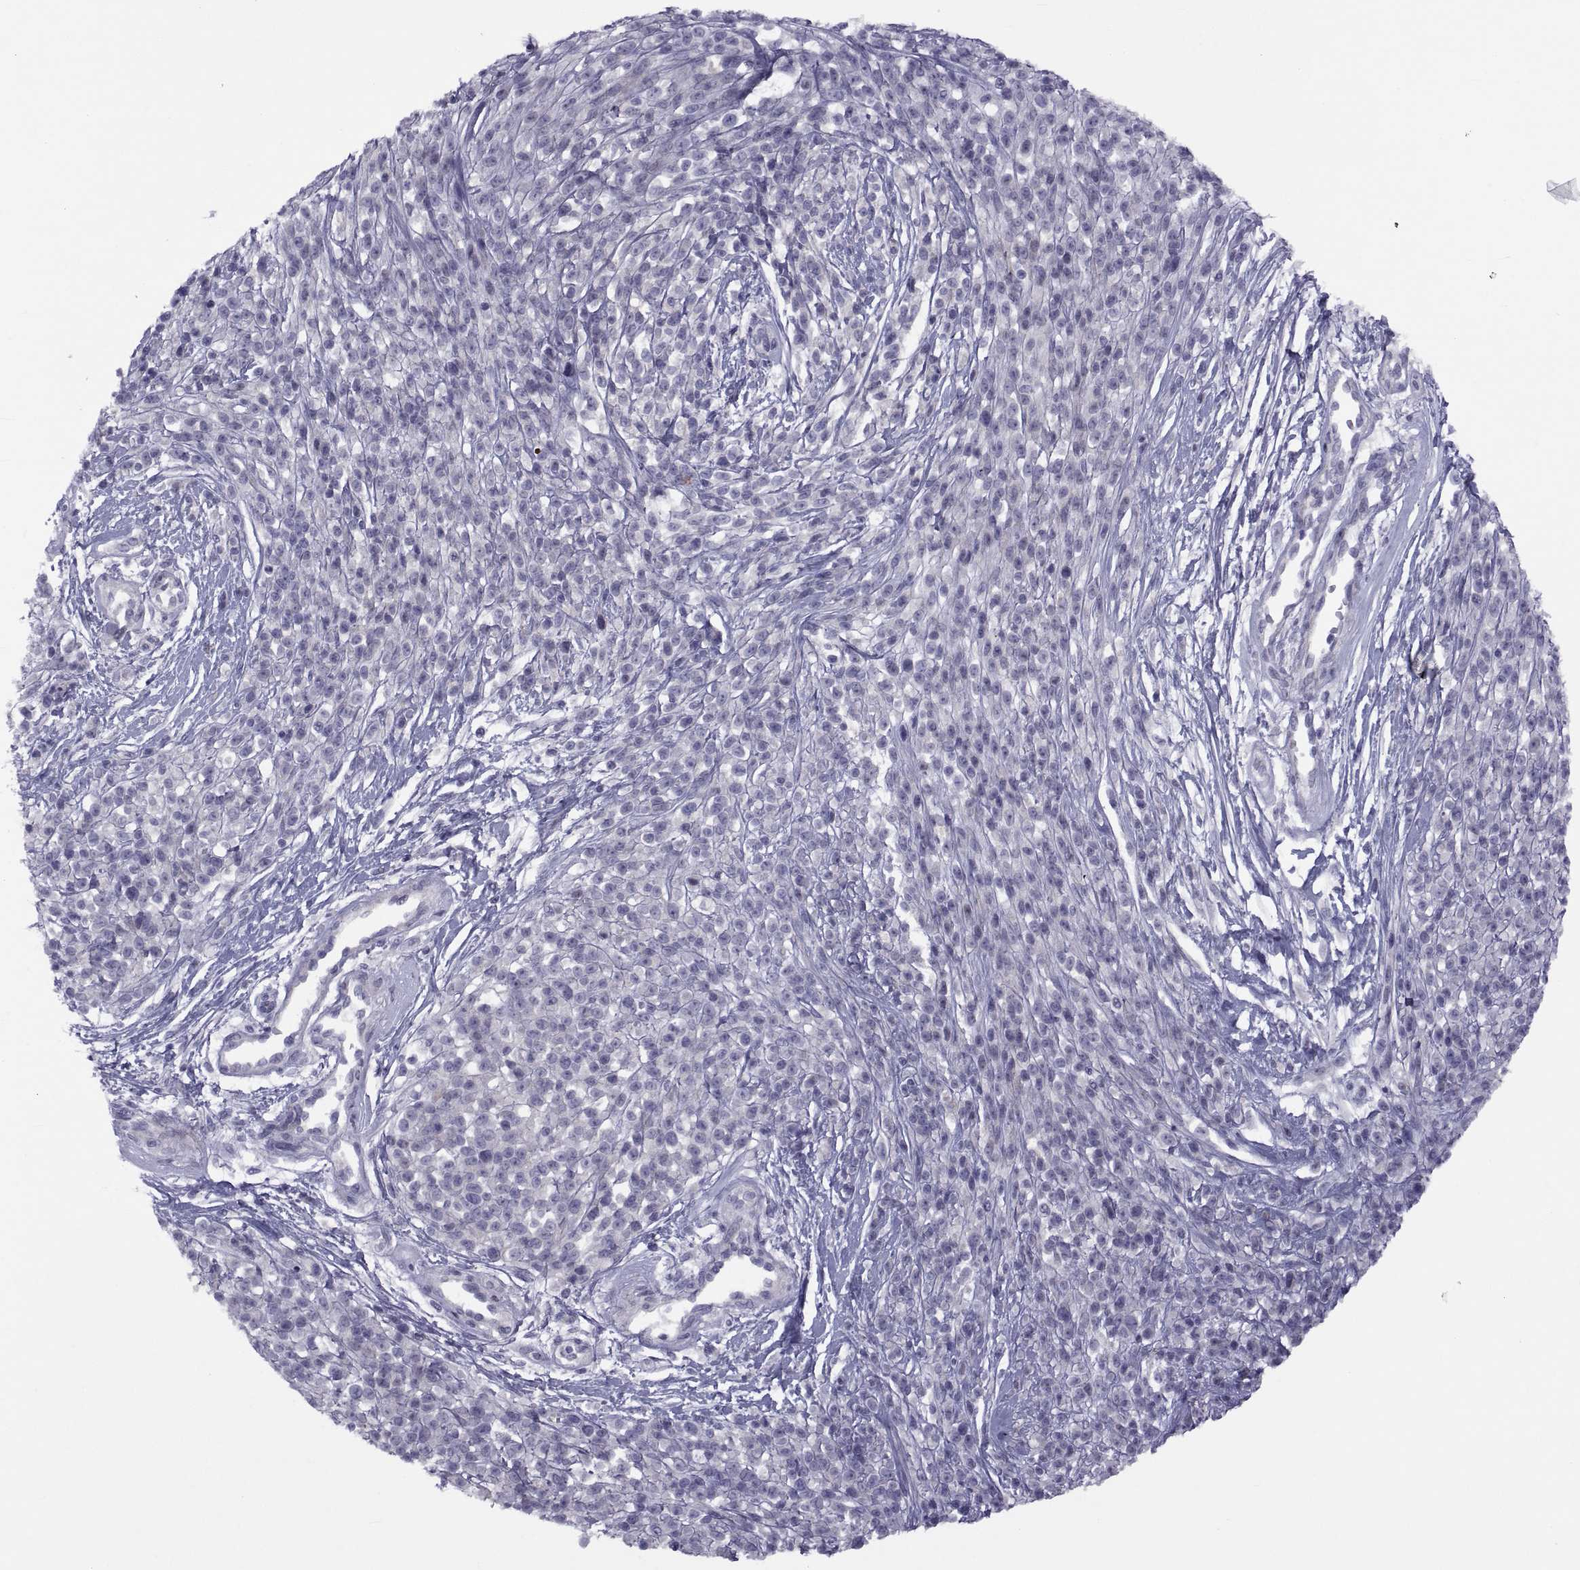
{"staining": {"intensity": "negative", "quantity": "none", "location": "none"}, "tissue": "melanoma", "cell_type": "Tumor cells", "image_type": "cancer", "snomed": [{"axis": "morphology", "description": "Malignant melanoma, NOS"}, {"axis": "topography", "description": "Skin"}, {"axis": "topography", "description": "Skin of trunk"}], "caption": "Immunohistochemistry (IHC) histopathology image of neoplastic tissue: human melanoma stained with DAB (3,3'-diaminobenzidine) shows no significant protein expression in tumor cells. (DAB (3,3'-diaminobenzidine) IHC with hematoxylin counter stain).", "gene": "TMEM158", "patient": {"sex": "male", "age": 74}}